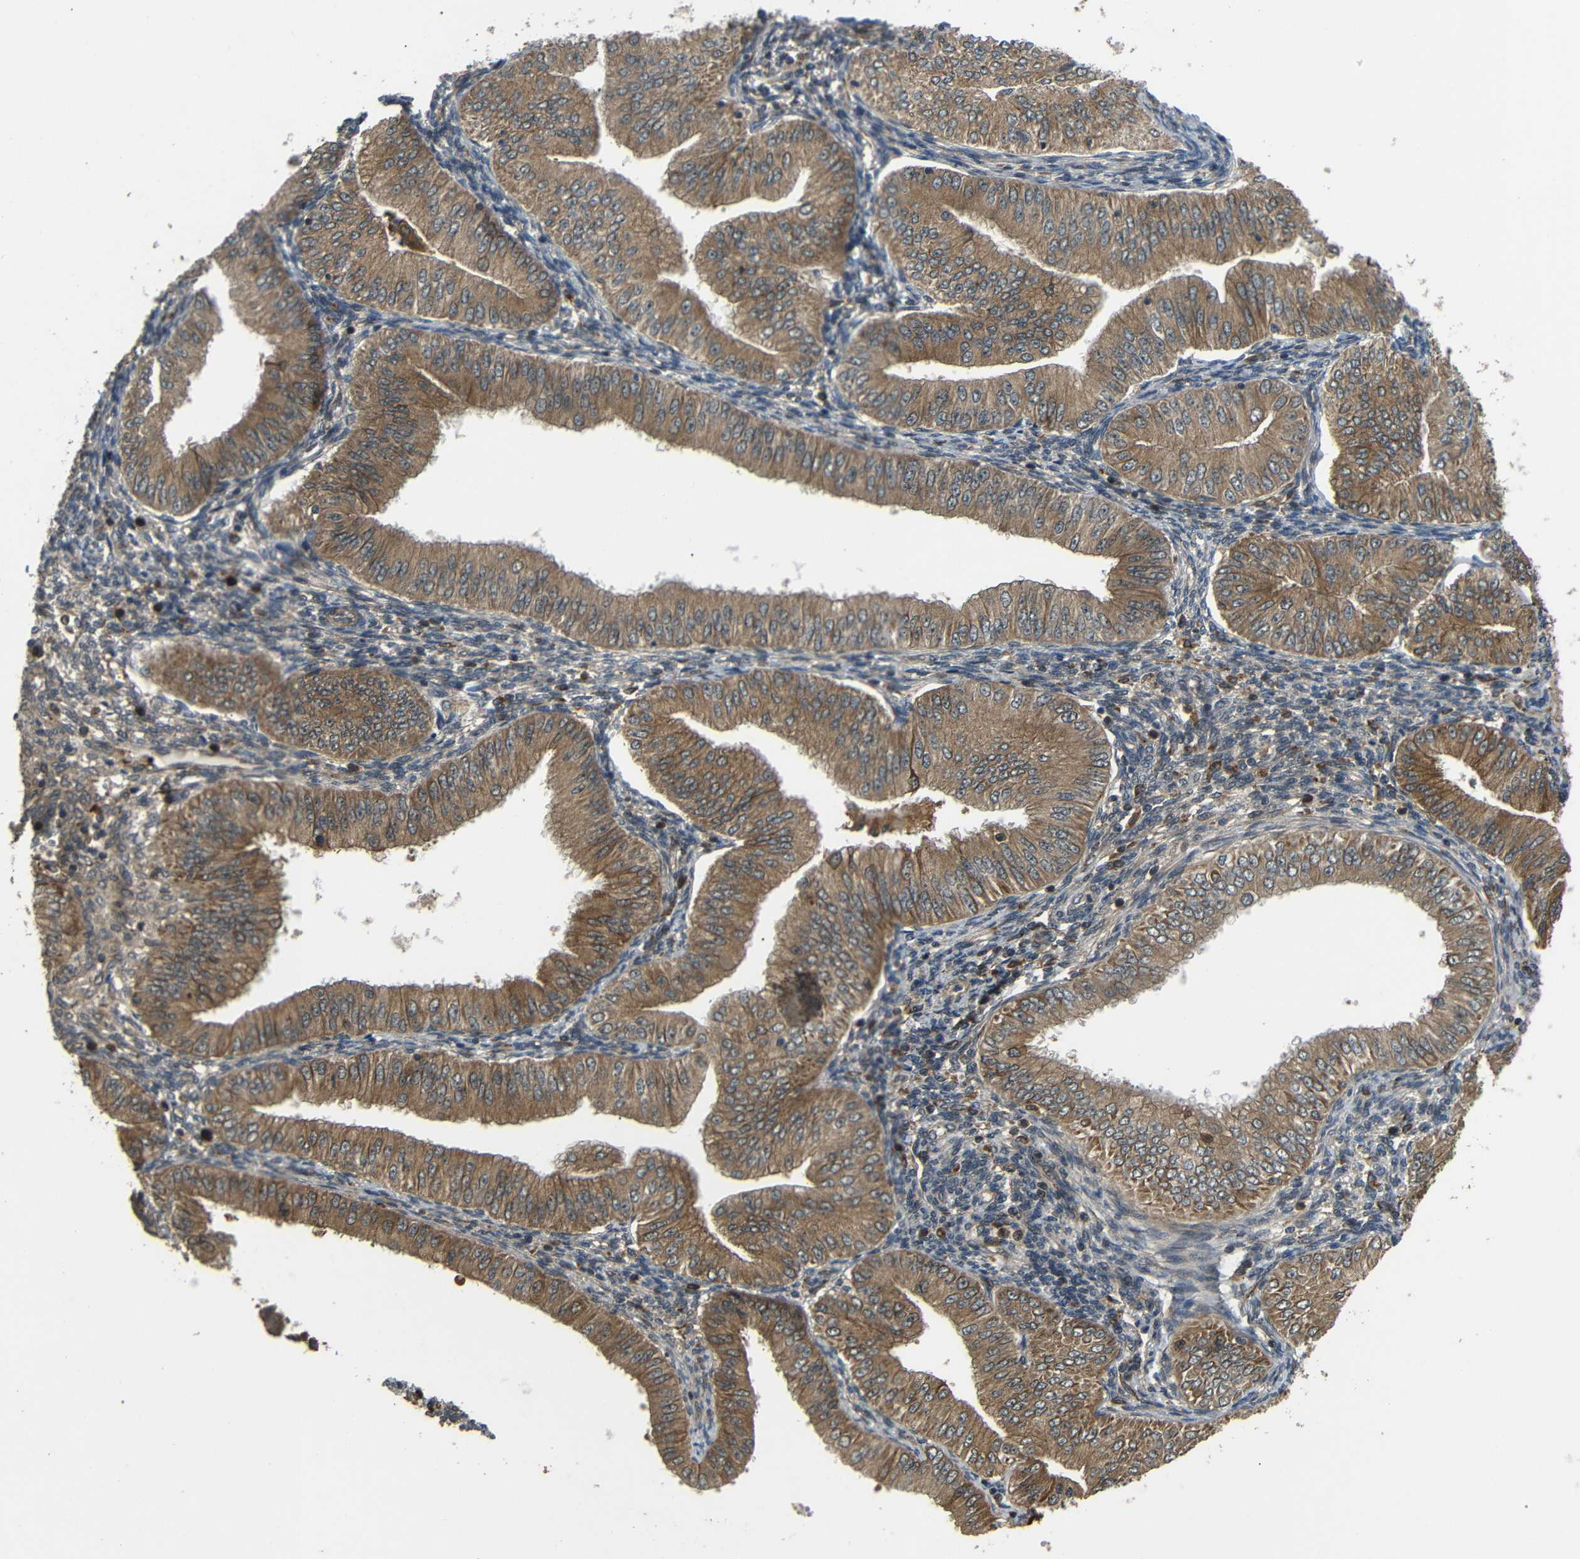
{"staining": {"intensity": "moderate", "quantity": ">75%", "location": "cytoplasmic/membranous"}, "tissue": "endometrial cancer", "cell_type": "Tumor cells", "image_type": "cancer", "snomed": [{"axis": "morphology", "description": "Normal tissue, NOS"}, {"axis": "morphology", "description": "Adenocarcinoma, NOS"}, {"axis": "topography", "description": "Endometrium"}], "caption": "Endometrial adenocarcinoma stained with IHC displays moderate cytoplasmic/membranous staining in approximately >75% of tumor cells.", "gene": "EPHB2", "patient": {"sex": "female", "age": 53}}